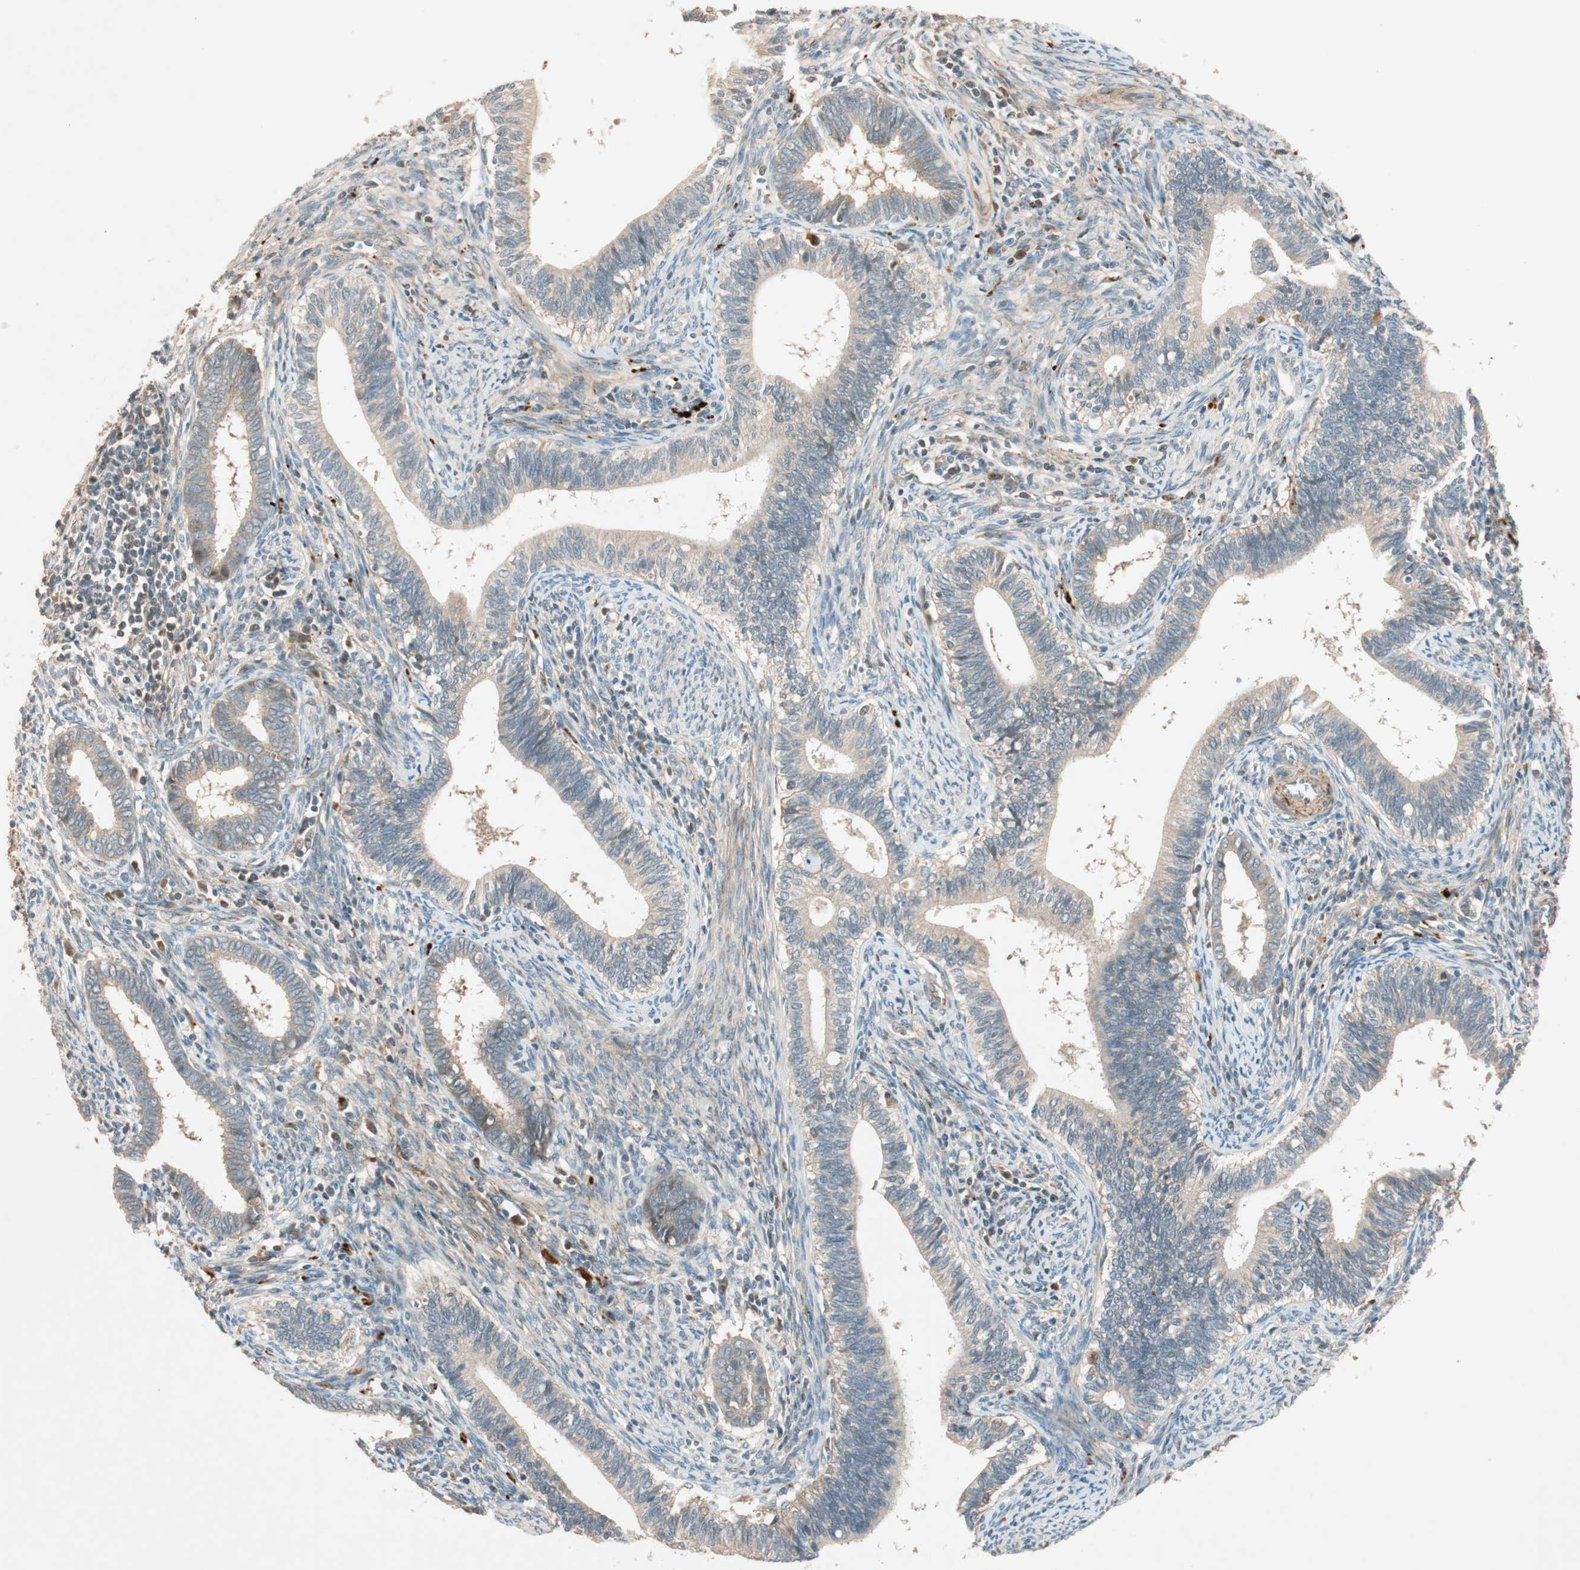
{"staining": {"intensity": "moderate", "quantity": "<25%", "location": "cytoplasmic/membranous"}, "tissue": "cervical cancer", "cell_type": "Tumor cells", "image_type": "cancer", "snomed": [{"axis": "morphology", "description": "Adenocarcinoma, NOS"}, {"axis": "topography", "description": "Cervix"}], "caption": "Protein expression analysis of human cervical cancer (adenocarcinoma) reveals moderate cytoplasmic/membranous positivity in about <25% of tumor cells. The protein is shown in brown color, while the nuclei are stained blue.", "gene": "EPHA6", "patient": {"sex": "female", "age": 44}}